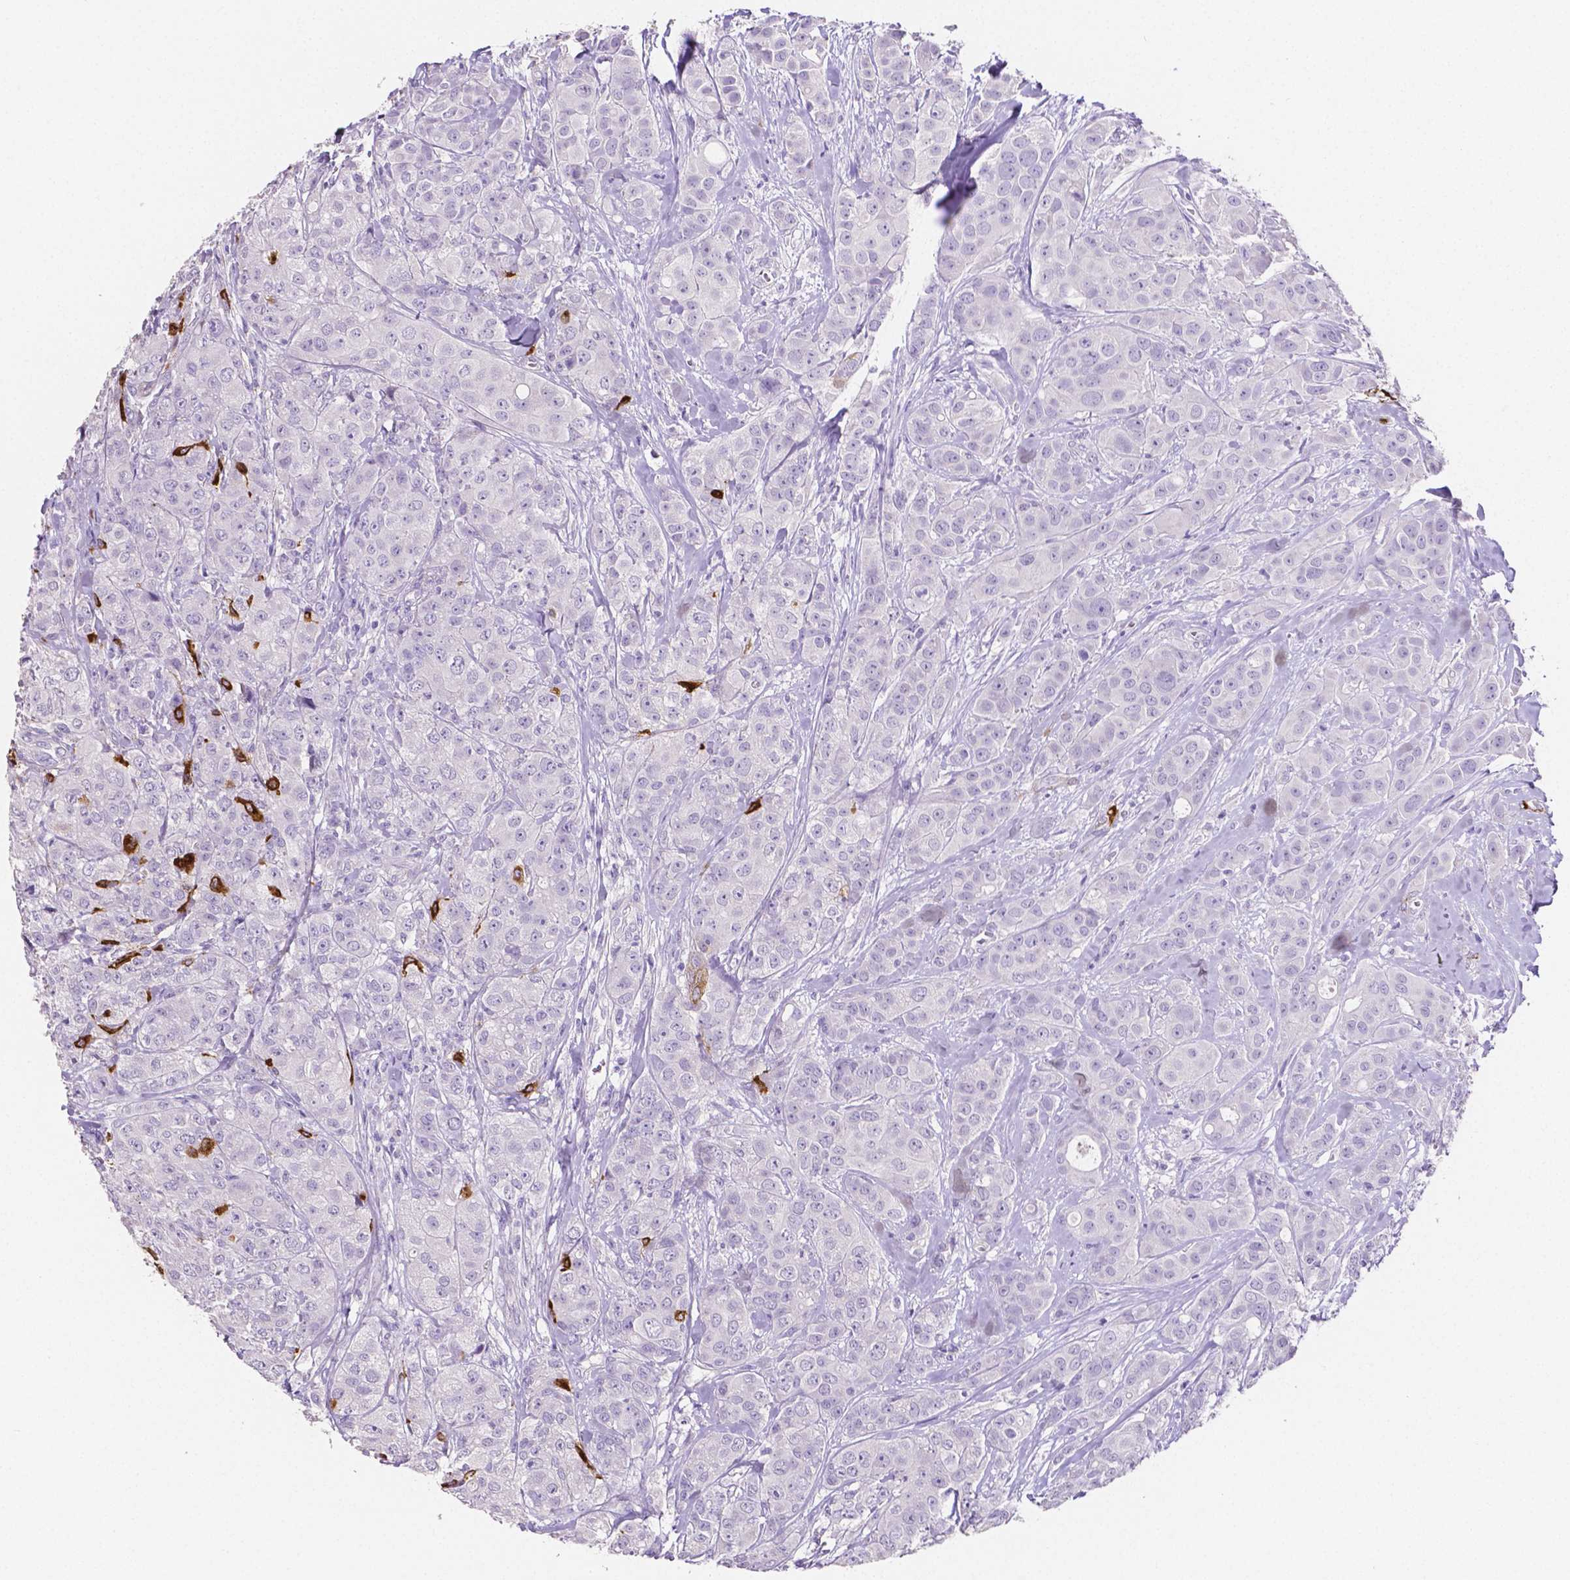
{"staining": {"intensity": "negative", "quantity": "none", "location": "none"}, "tissue": "breast cancer", "cell_type": "Tumor cells", "image_type": "cancer", "snomed": [{"axis": "morphology", "description": "Duct carcinoma"}, {"axis": "topography", "description": "Breast"}], "caption": "The immunohistochemistry micrograph has no significant positivity in tumor cells of breast cancer (intraductal carcinoma) tissue. (DAB immunohistochemistry (IHC) visualized using brightfield microscopy, high magnification).", "gene": "MMP9", "patient": {"sex": "female", "age": 43}}